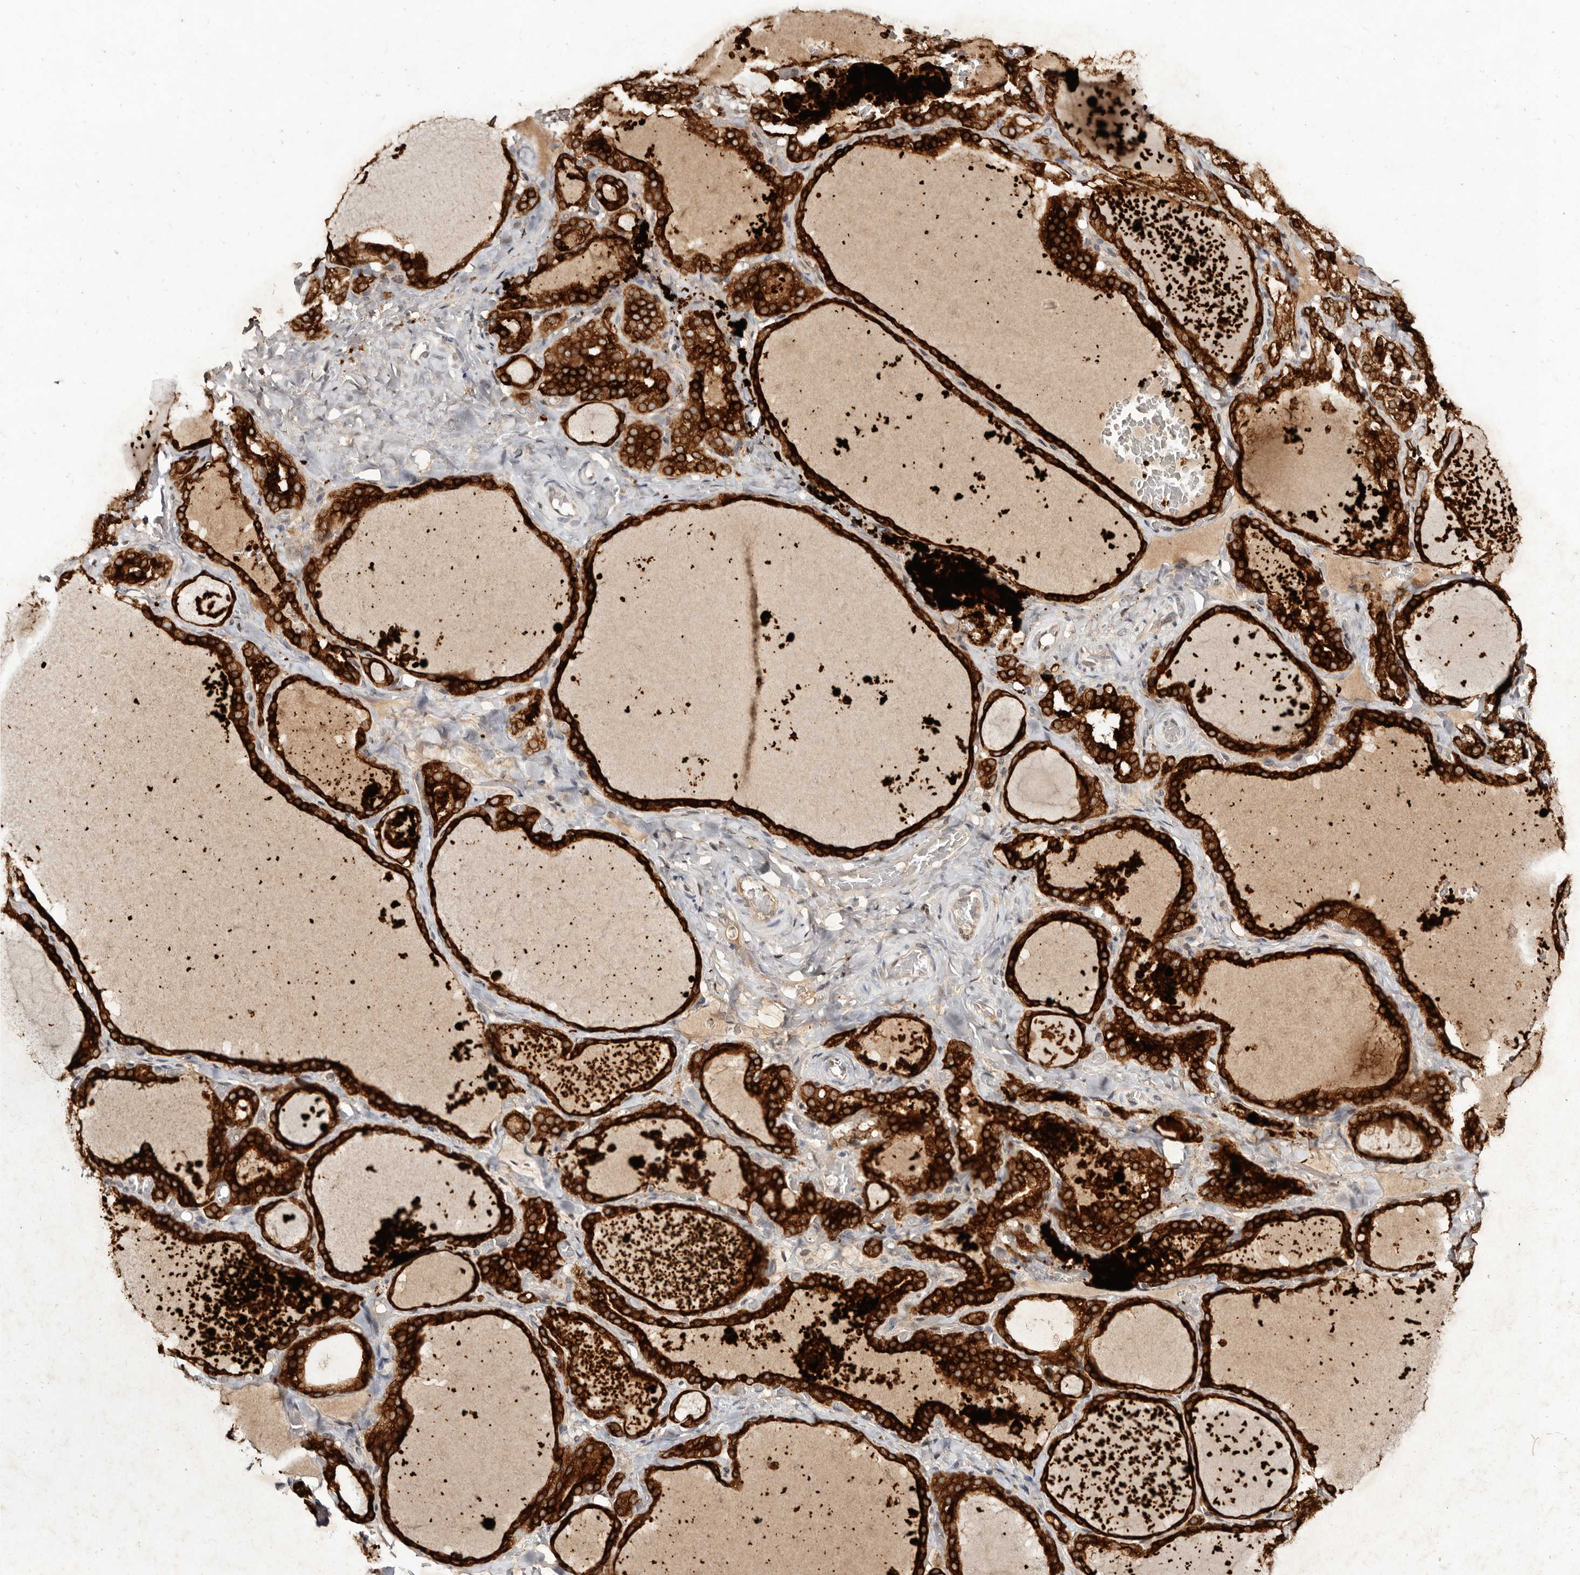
{"staining": {"intensity": "strong", "quantity": ">75%", "location": "cytoplasmic/membranous"}, "tissue": "thyroid gland", "cell_type": "Glandular cells", "image_type": "normal", "snomed": [{"axis": "morphology", "description": "Normal tissue, NOS"}, {"axis": "topography", "description": "Thyroid gland"}], "caption": "A brown stain highlights strong cytoplasmic/membranous staining of a protein in glandular cells of unremarkable thyroid gland.", "gene": "LCORL", "patient": {"sex": "female", "age": 22}}